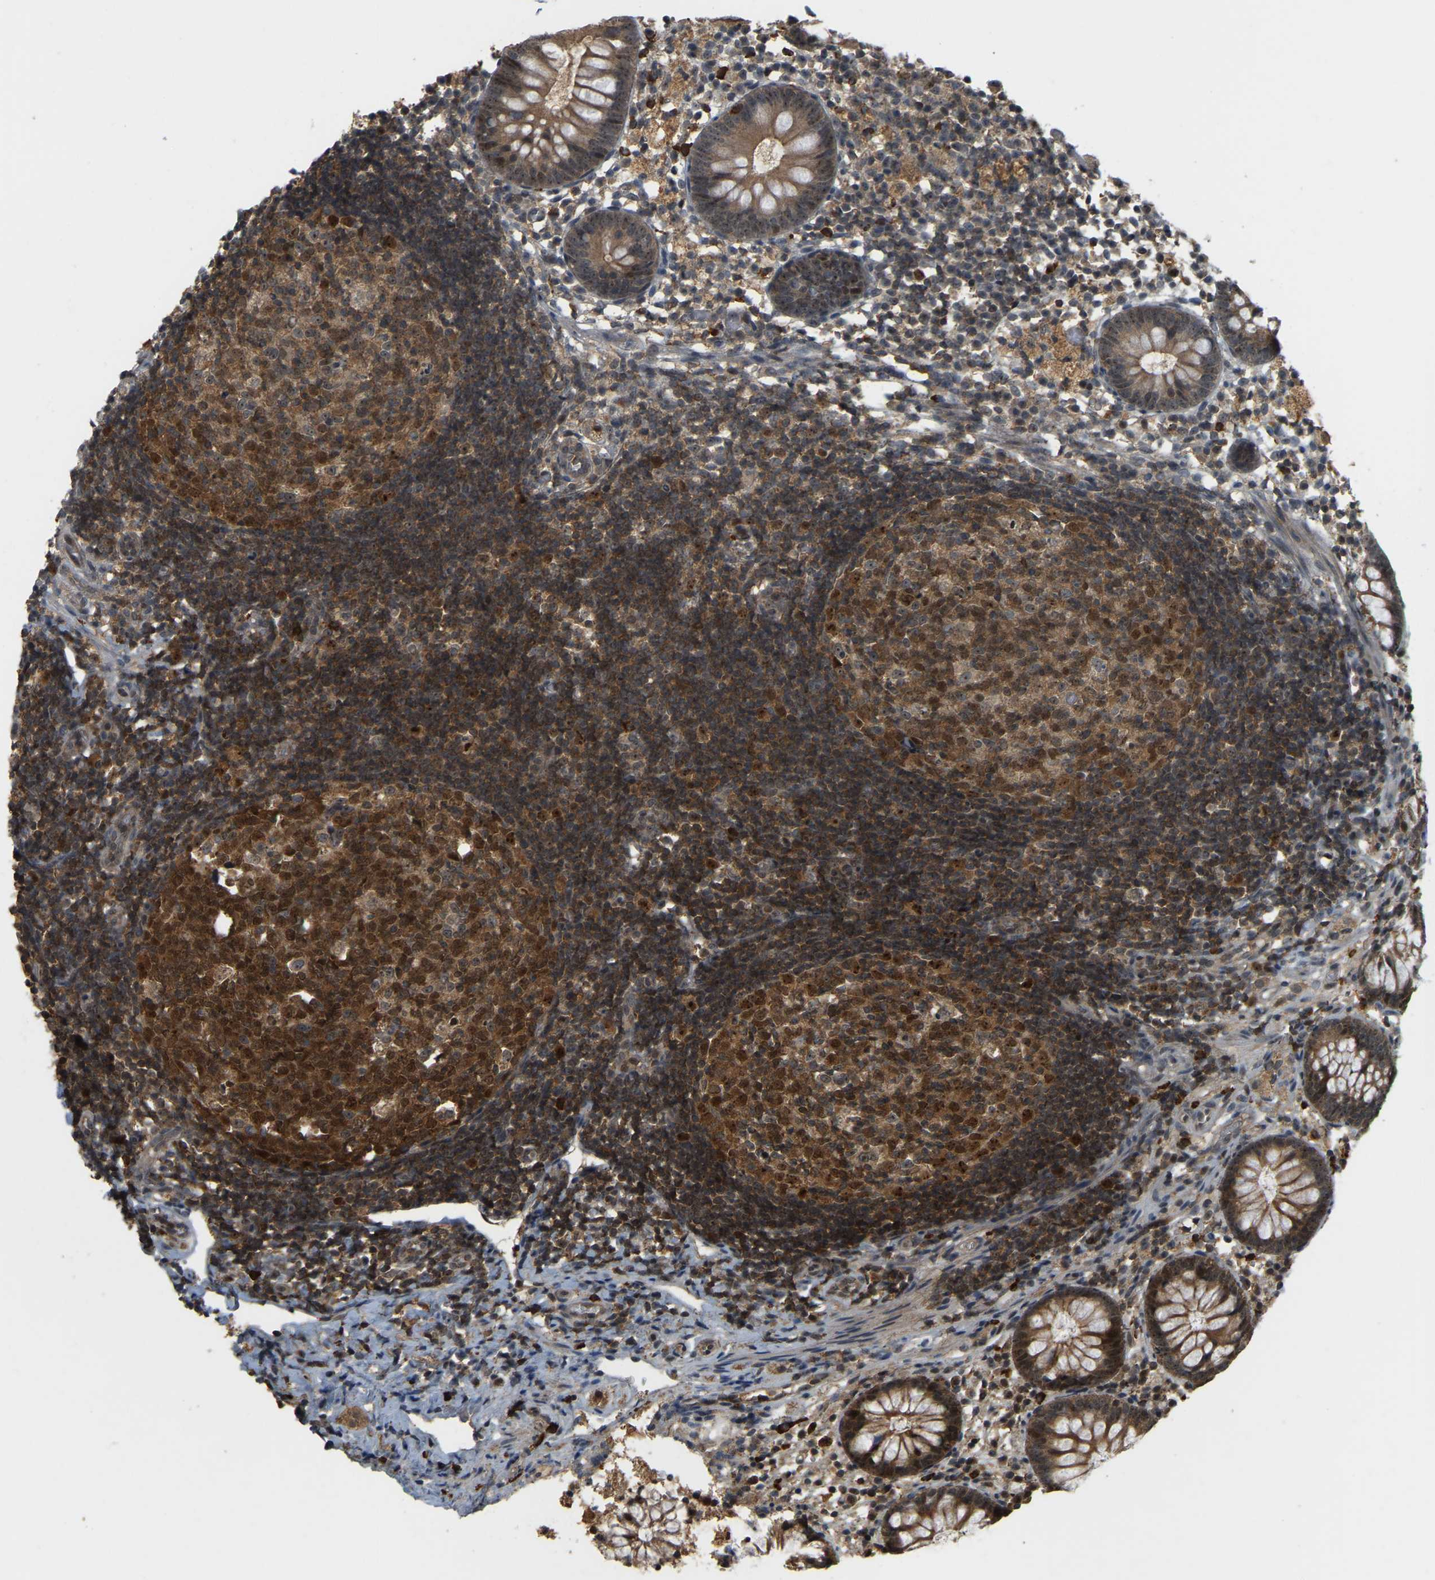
{"staining": {"intensity": "moderate", "quantity": ">75%", "location": "cytoplasmic/membranous,nuclear"}, "tissue": "appendix", "cell_type": "Glandular cells", "image_type": "normal", "snomed": [{"axis": "morphology", "description": "Normal tissue, NOS"}, {"axis": "topography", "description": "Appendix"}], "caption": "This micrograph shows unremarkable appendix stained with immunohistochemistry to label a protein in brown. The cytoplasmic/membranous,nuclear of glandular cells show moderate positivity for the protein. Nuclei are counter-stained blue.", "gene": "BRF2", "patient": {"sex": "female", "age": 20}}